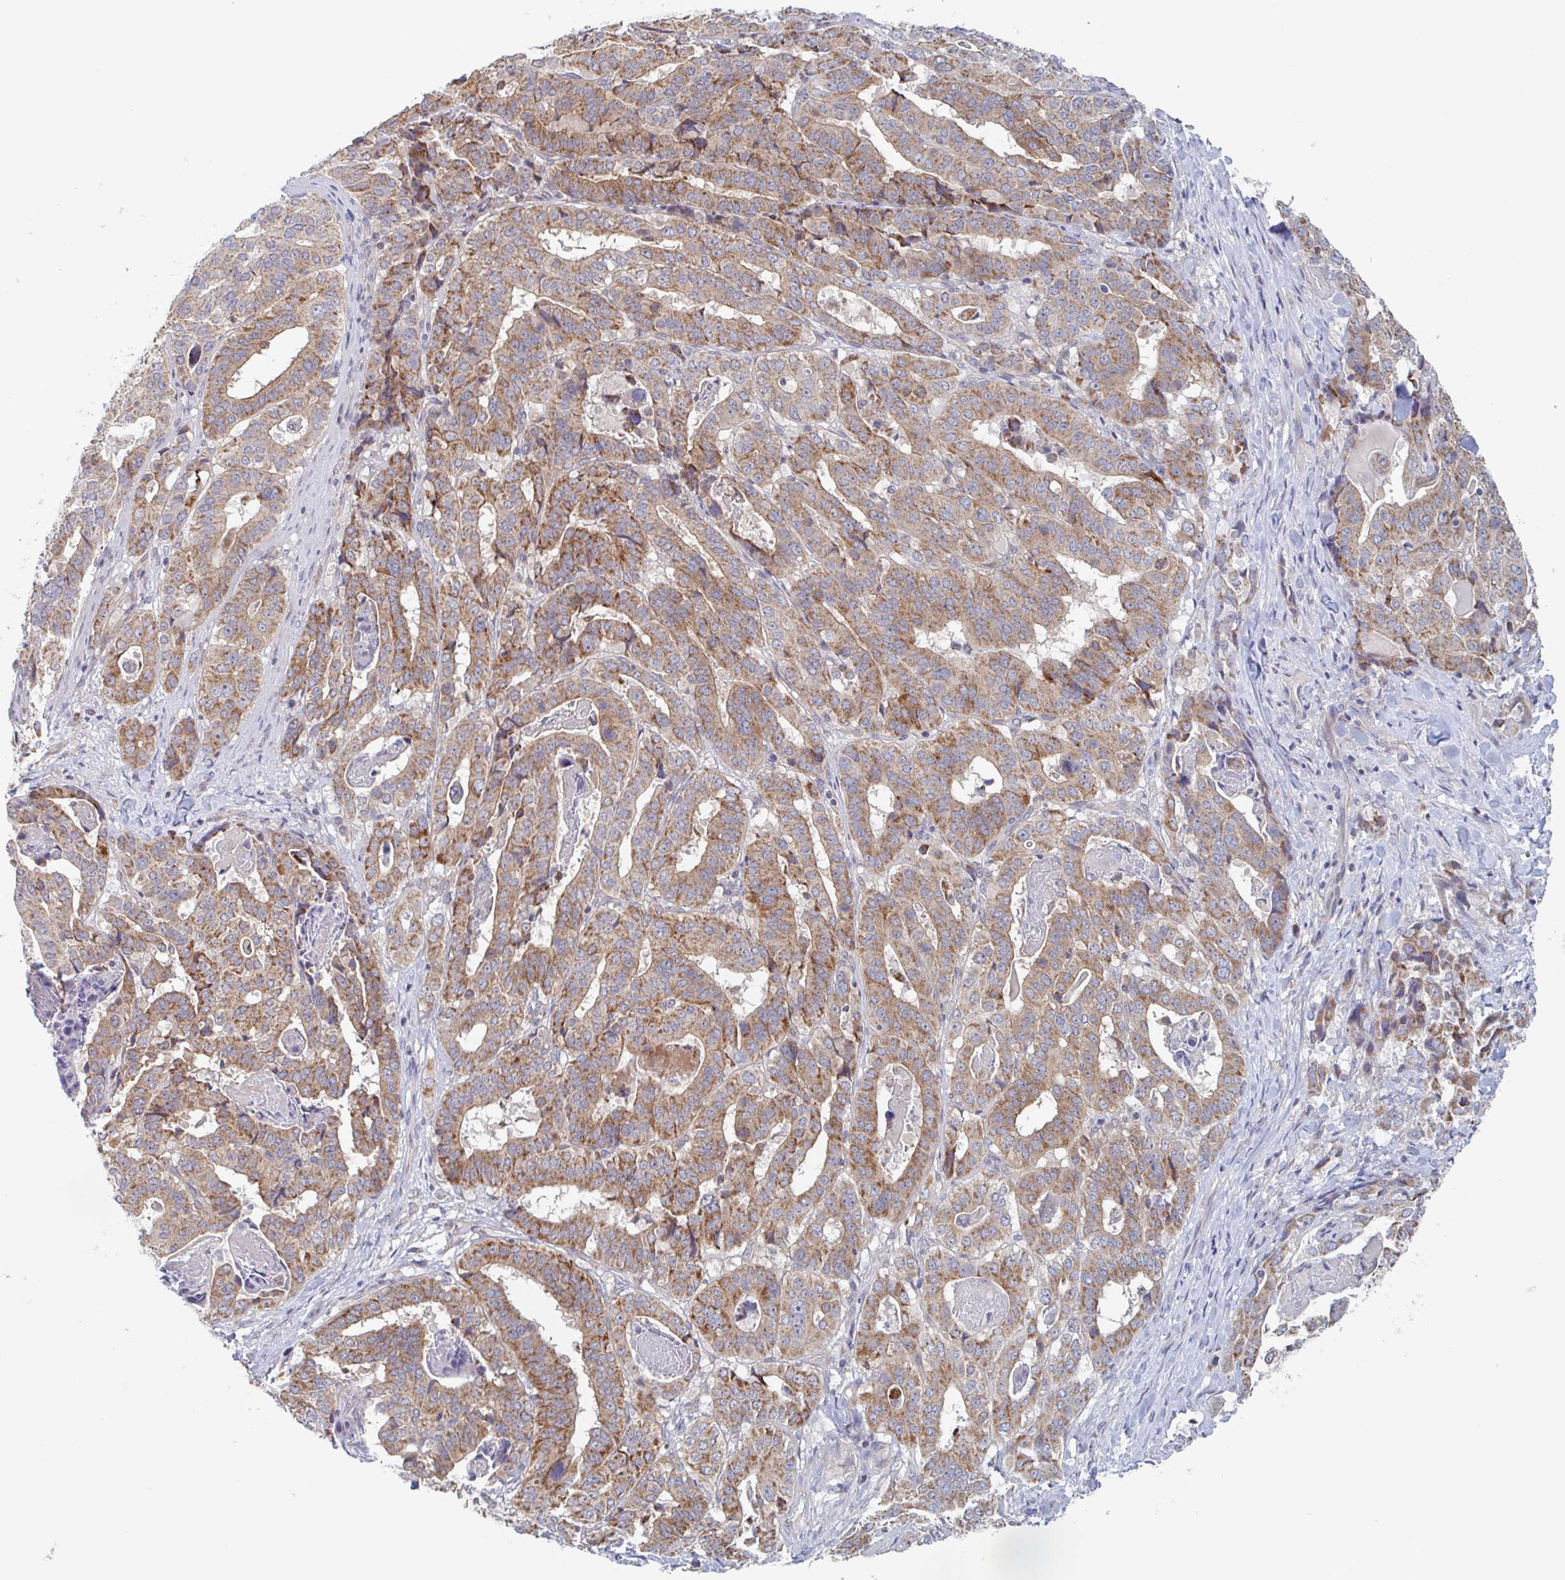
{"staining": {"intensity": "moderate", "quantity": ">75%", "location": "cytoplasmic/membranous"}, "tissue": "stomach cancer", "cell_type": "Tumor cells", "image_type": "cancer", "snomed": [{"axis": "morphology", "description": "Adenocarcinoma, NOS"}, {"axis": "topography", "description": "Stomach"}], "caption": "Immunohistochemistry (DAB (3,3'-diaminobenzidine)) staining of stomach cancer (adenocarcinoma) displays moderate cytoplasmic/membranous protein staining in about >75% of tumor cells.", "gene": "SURF1", "patient": {"sex": "male", "age": 48}}